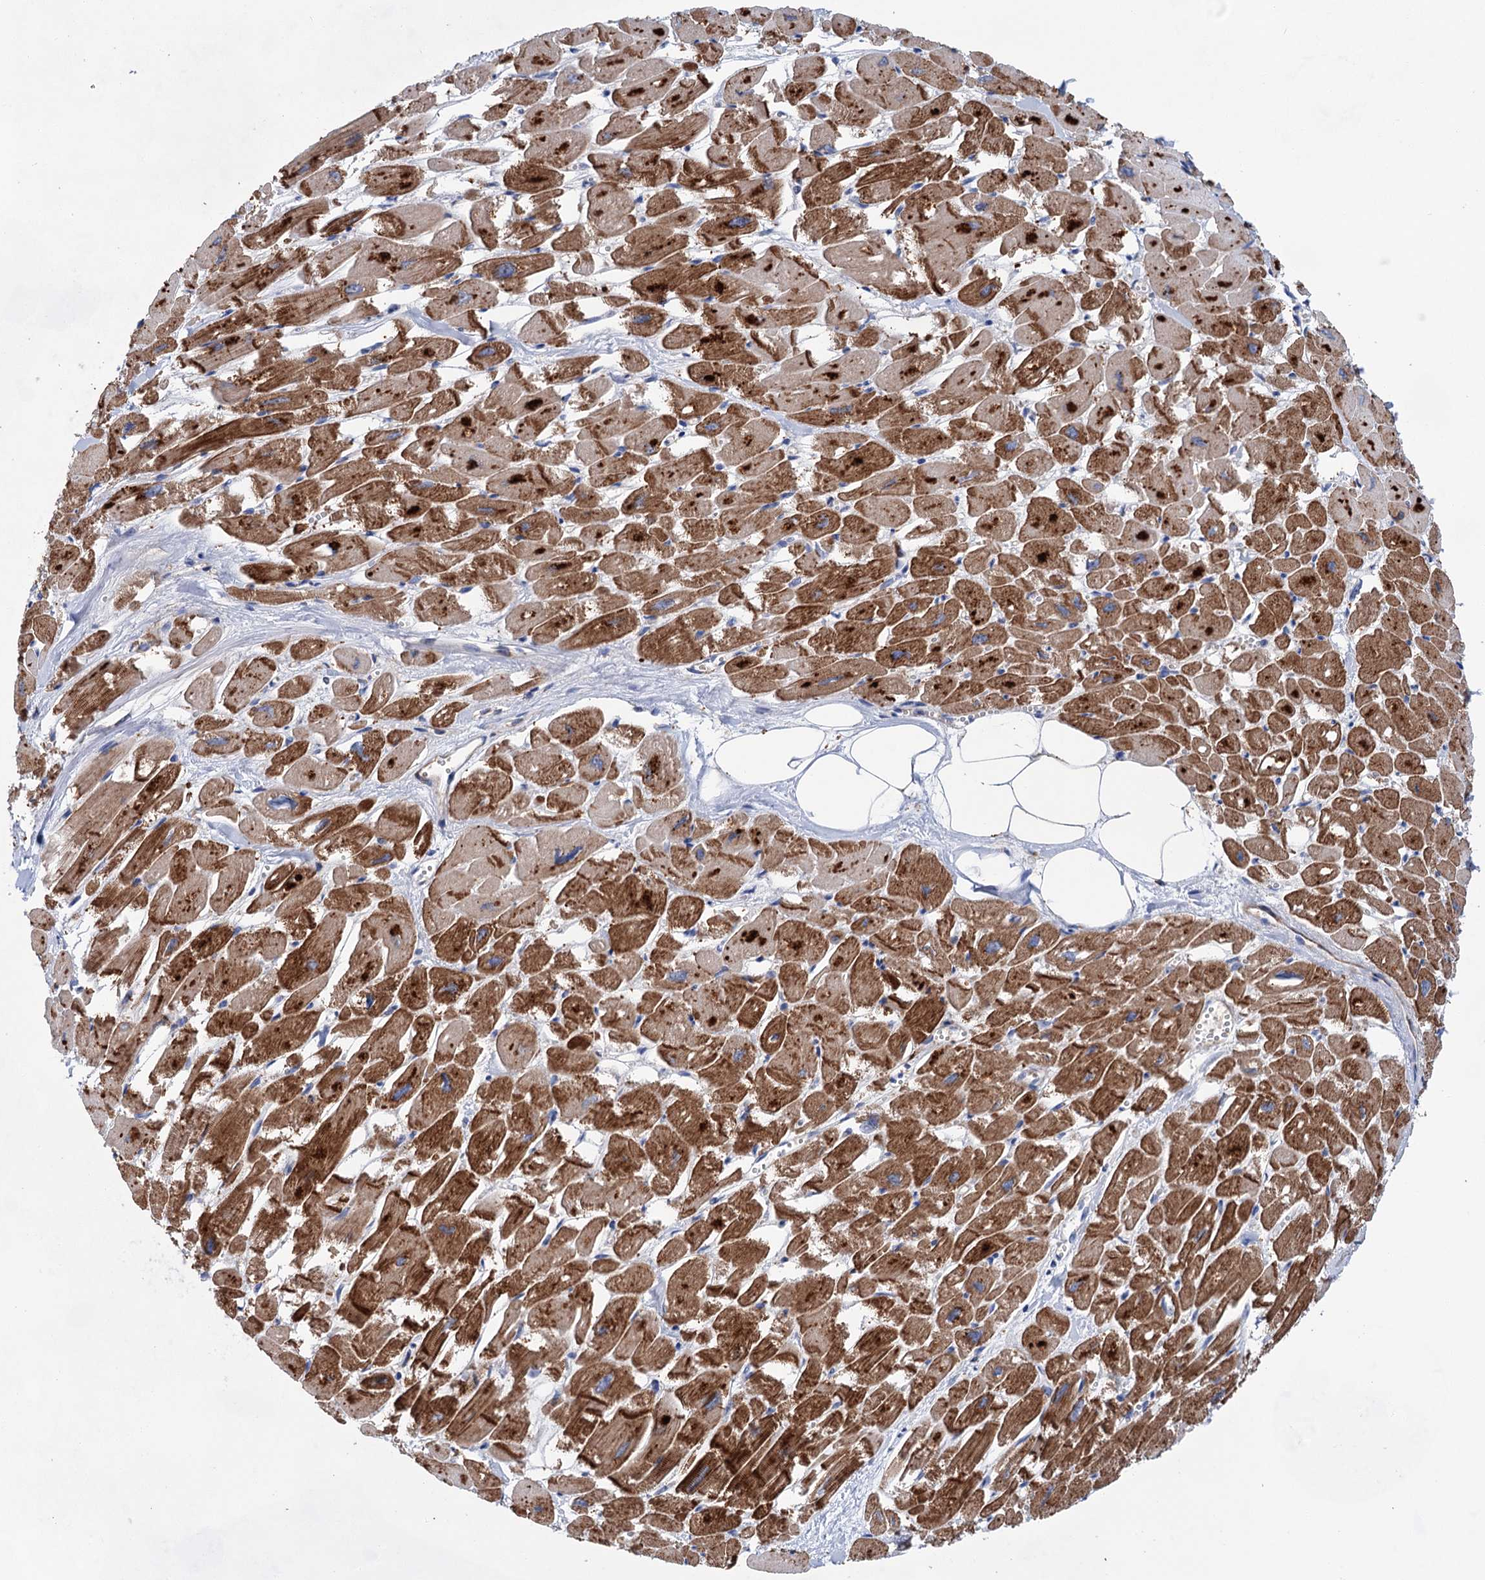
{"staining": {"intensity": "strong", "quantity": "25%-75%", "location": "cytoplasmic/membranous"}, "tissue": "heart muscle", "cell_type": "Cardiomyocytes", "image_type": "normal", "snomed": [{"axis": "morphology", "description": "Normal tissue, NOS"}, {"axis": "topography", "description": "Heart"}], "caption": "Human heart muscle stained with a protein marker reveals strong staining in cardiomyocytes.", "gene": "GPR155", "patient": {"sex": "male", "age": 54}}